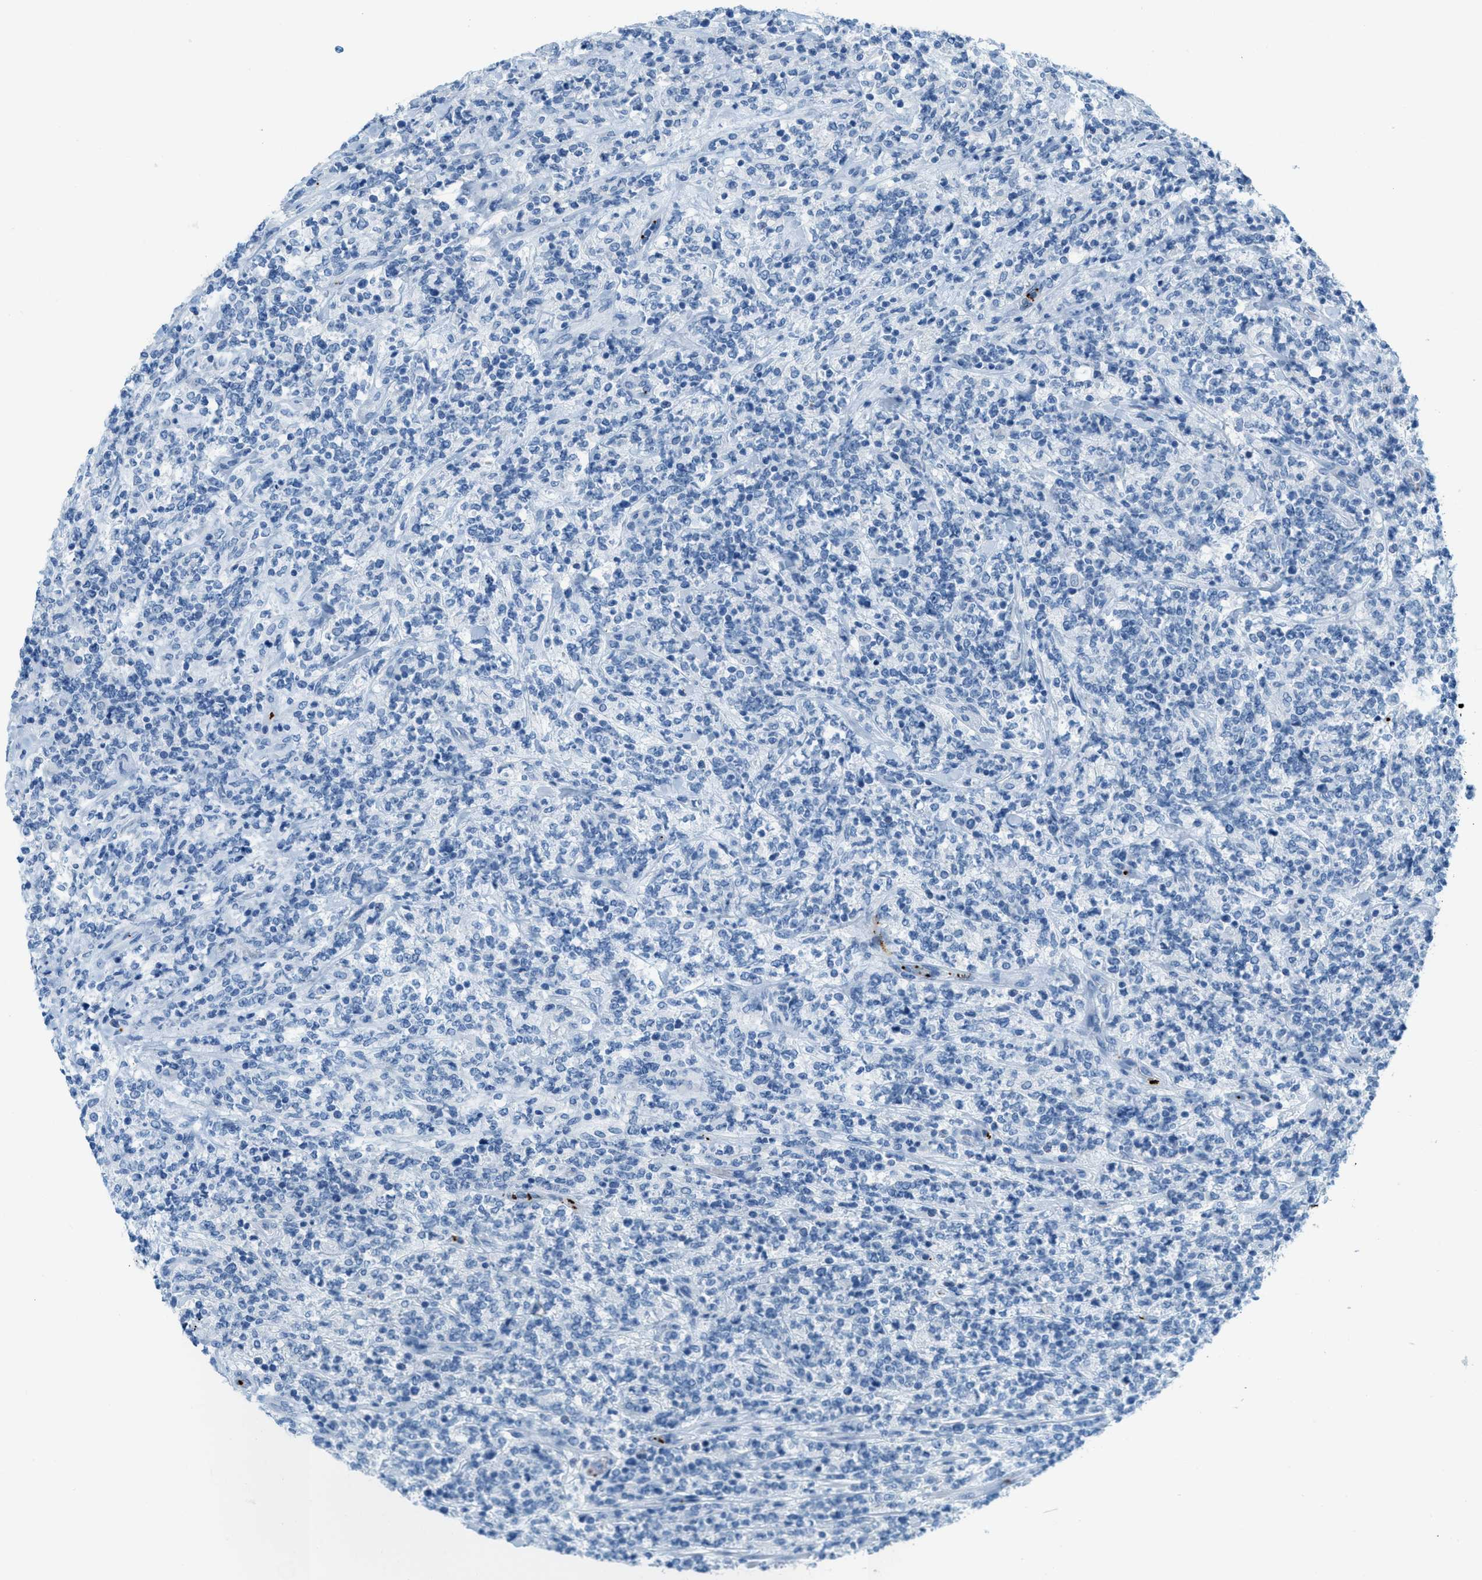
{"staining": {"intensity": "negative", "quantity": "none", "location": "none"}, "tissue": "lymphoma", "cell_type": "Tumor cells", "image_type": "cancer", "snomed": [{"axis": "morphology", "description": "Malignant lymphoma, non-Hodgkin's type, High grade"}, {"axis": "topography", "description": "Soft tissue"}], "caption": "Tumor cells are negative for protein expression in human lymphoma.", "gene": "PPBP", "patient": {"sex": "male", "age": 18}}